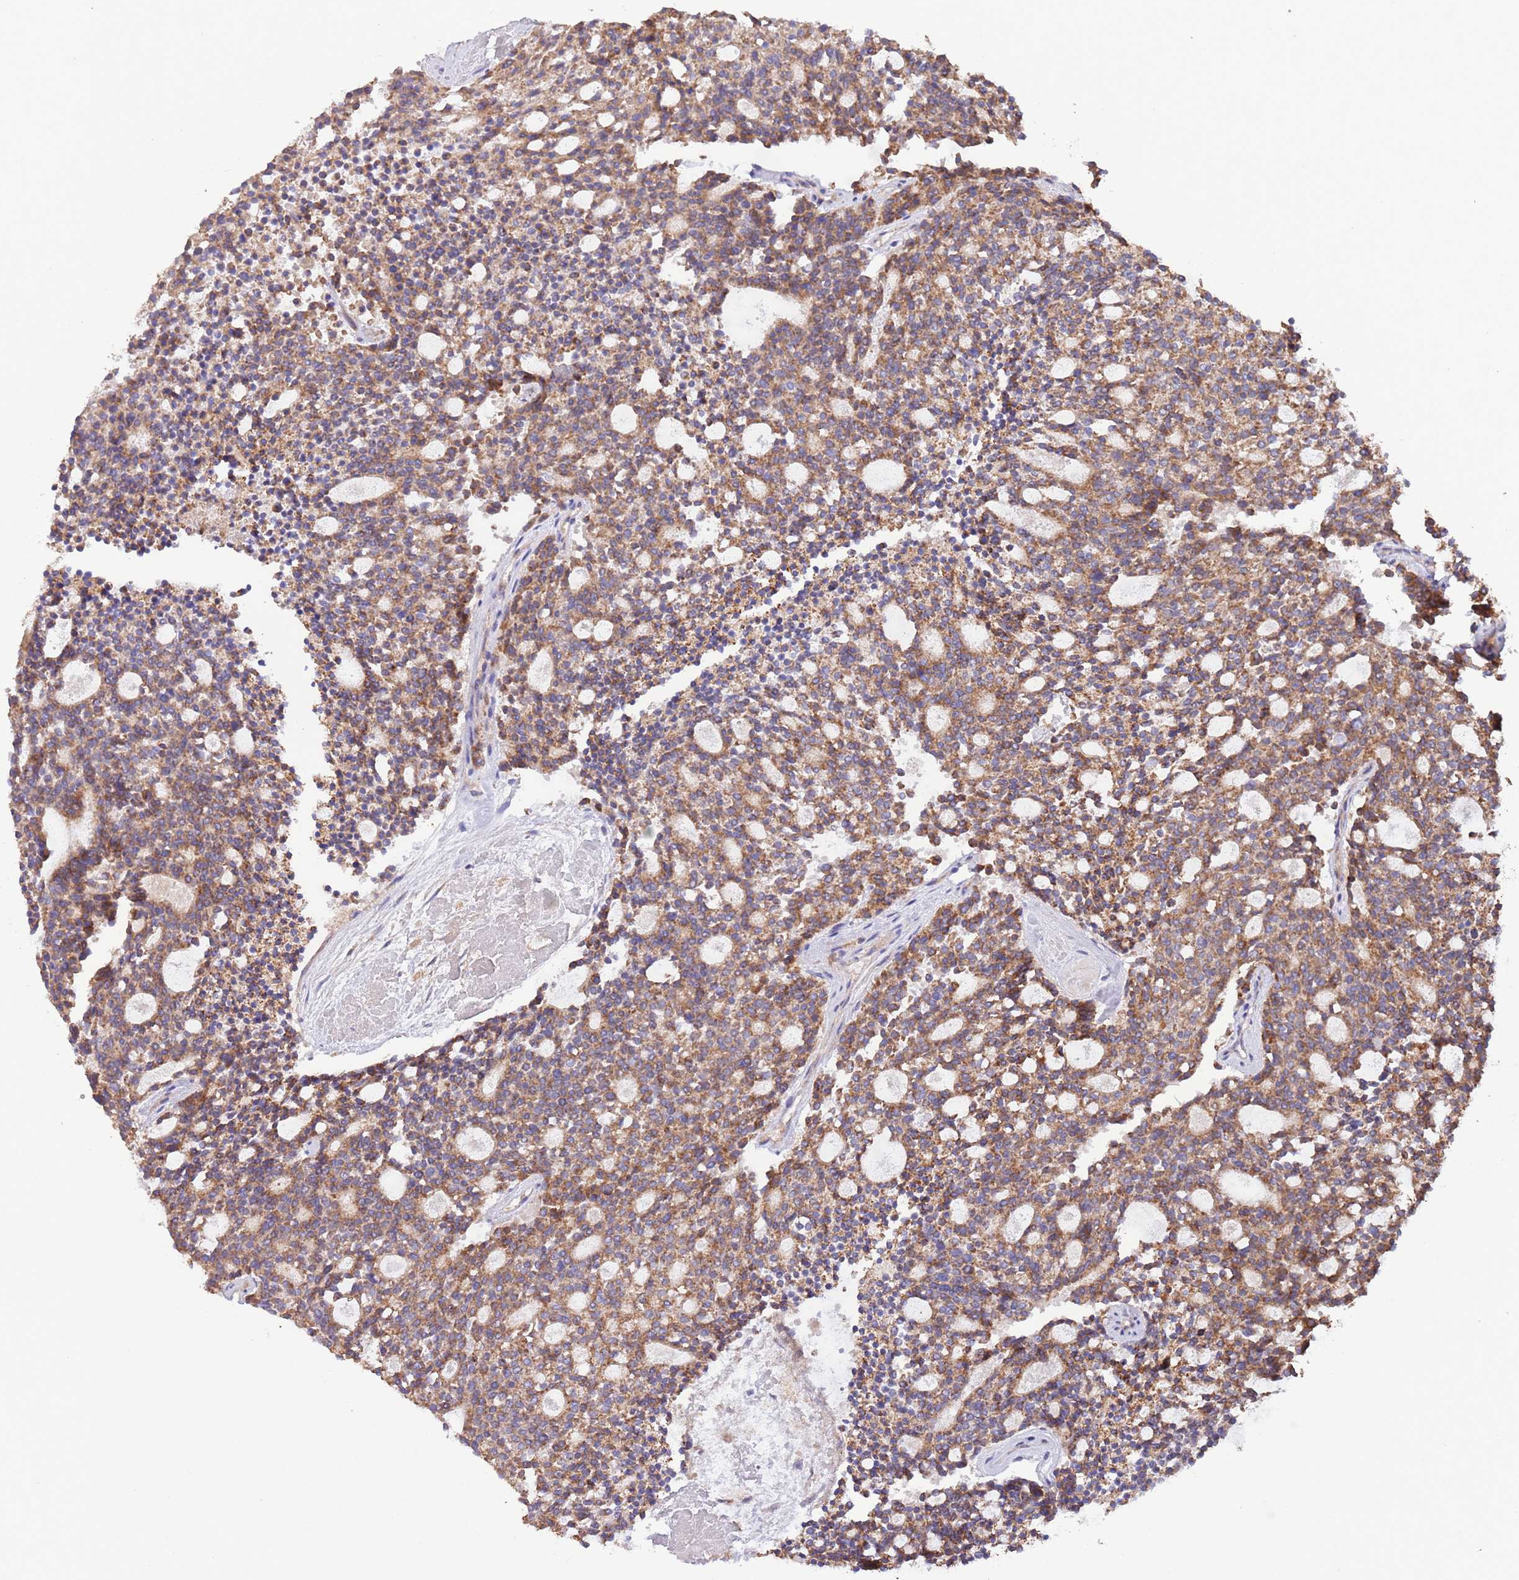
{"staining": {"intensity": "moderate", "quantity": ">75%", "location": "cytoplasmic/membranous"}, "tissue": "carcinoid", "cell_type": "Tumor cells", "image_type": "cancer", "snomed": [{"axis": "morphology", "description": "Carcinoid, malignant, NOS"}, {"axis": "topography", "description": "Pancreas"}], "caption": "Immunohistochemistry (DAB) staining of carcinoid demonstrates moderate cytoplasmic/membranous protein positivity in about >75% of tumor cells.", "gene": "DNAJA3", "patient": {"sex": "female", "age": 54}}